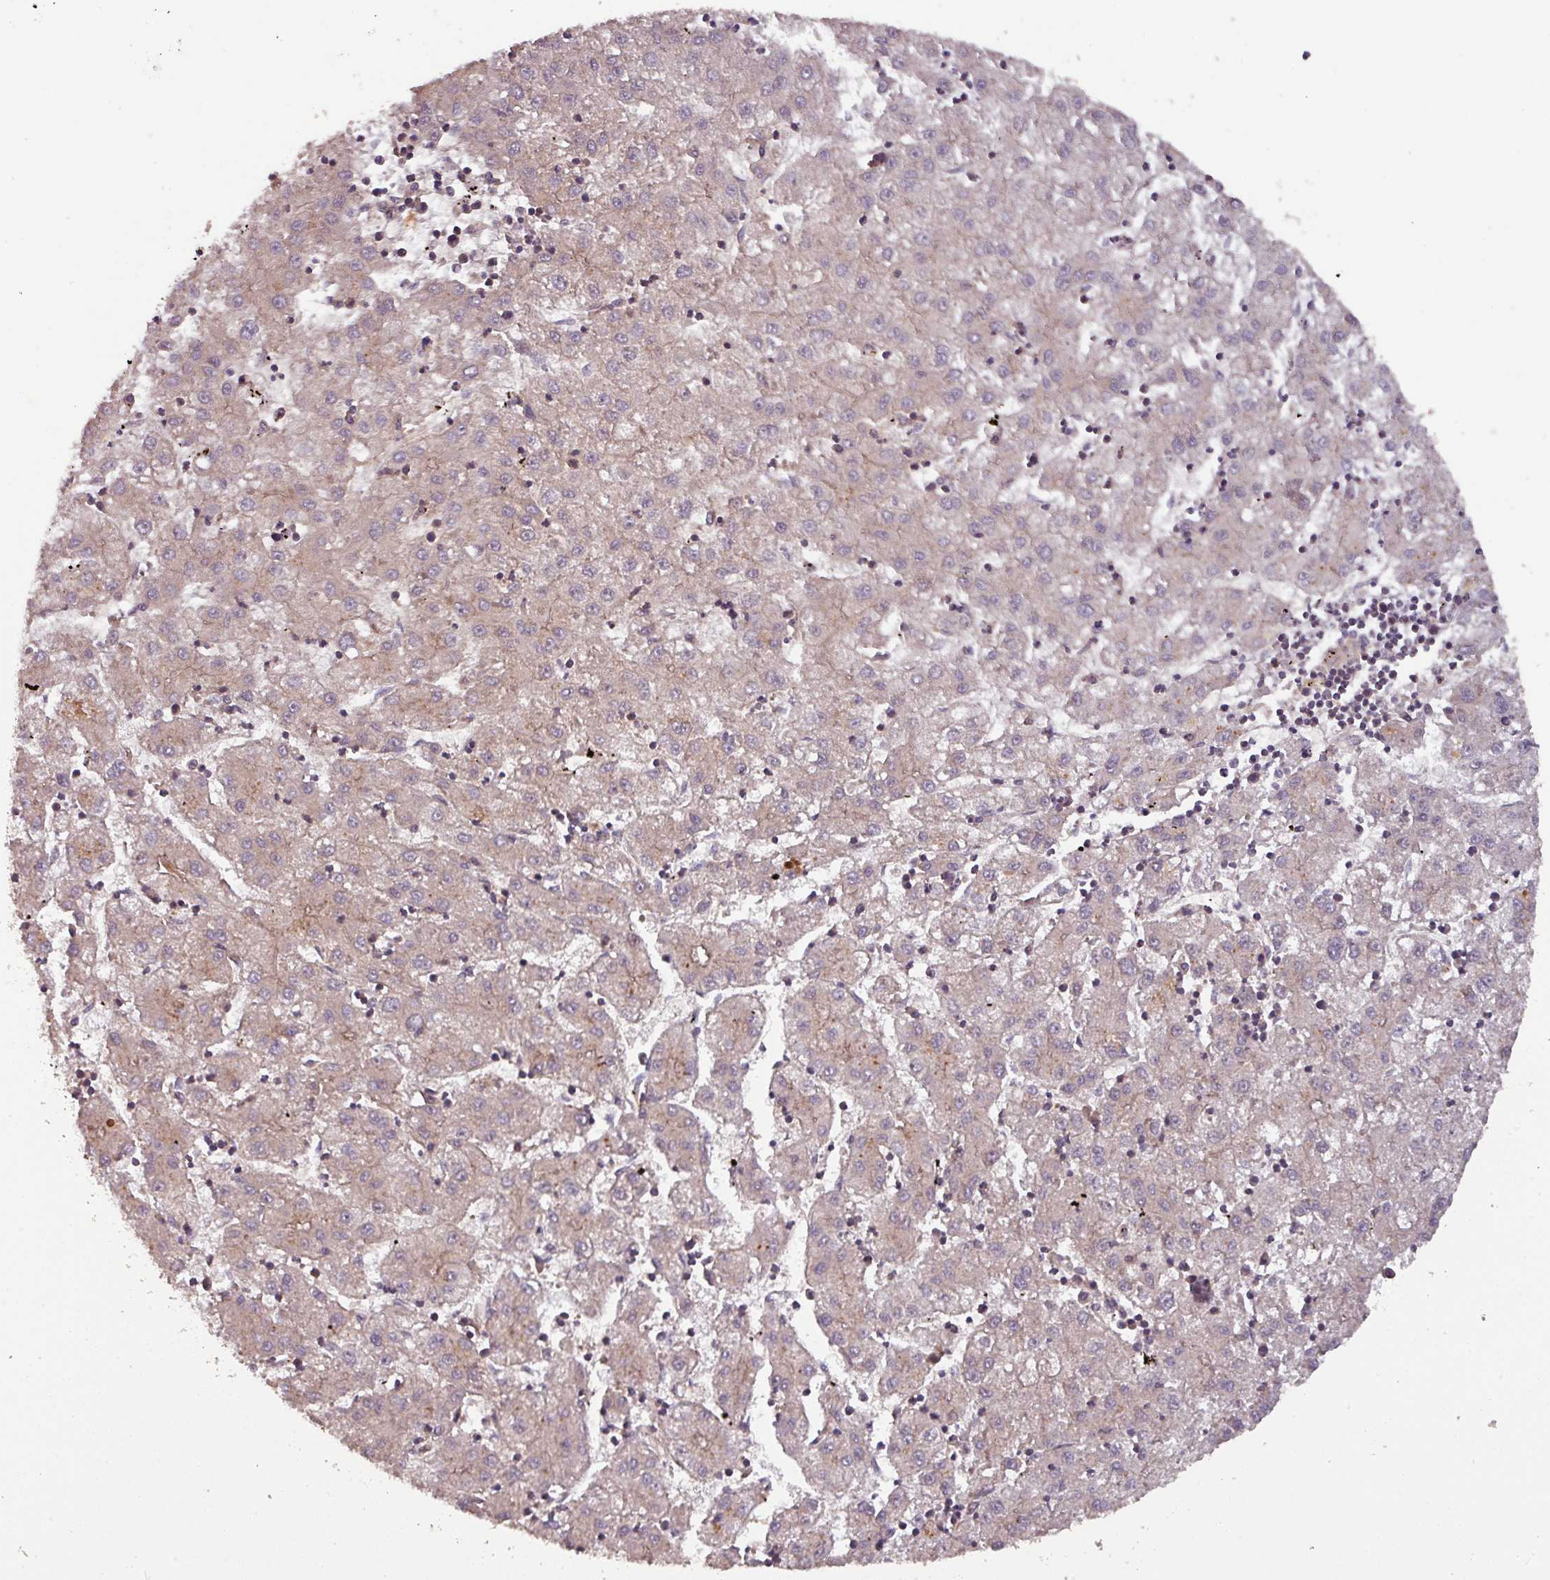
{"staining": {"intensity": "weak", "quantity": "25%-75%", "location": "cytoplasmic/membranous"}, "tissue": "liver cancer", "cell_type": "Tumor cells", "image_type": "cancer", "snomed": [{"axis": "morphology", "description": "Carcinoma, Hepatocellular, NOS"}, {"axis": "topography", "description": "Liver"}], "caption": "There is low levels of weak cytoplasmic/membranous staining in tumor cells of liver cancer, as demonstrated by immunohistochemical staining (brown color).", "gene": "GSKIP", "patient": {"sex": "male", "age": 72}}